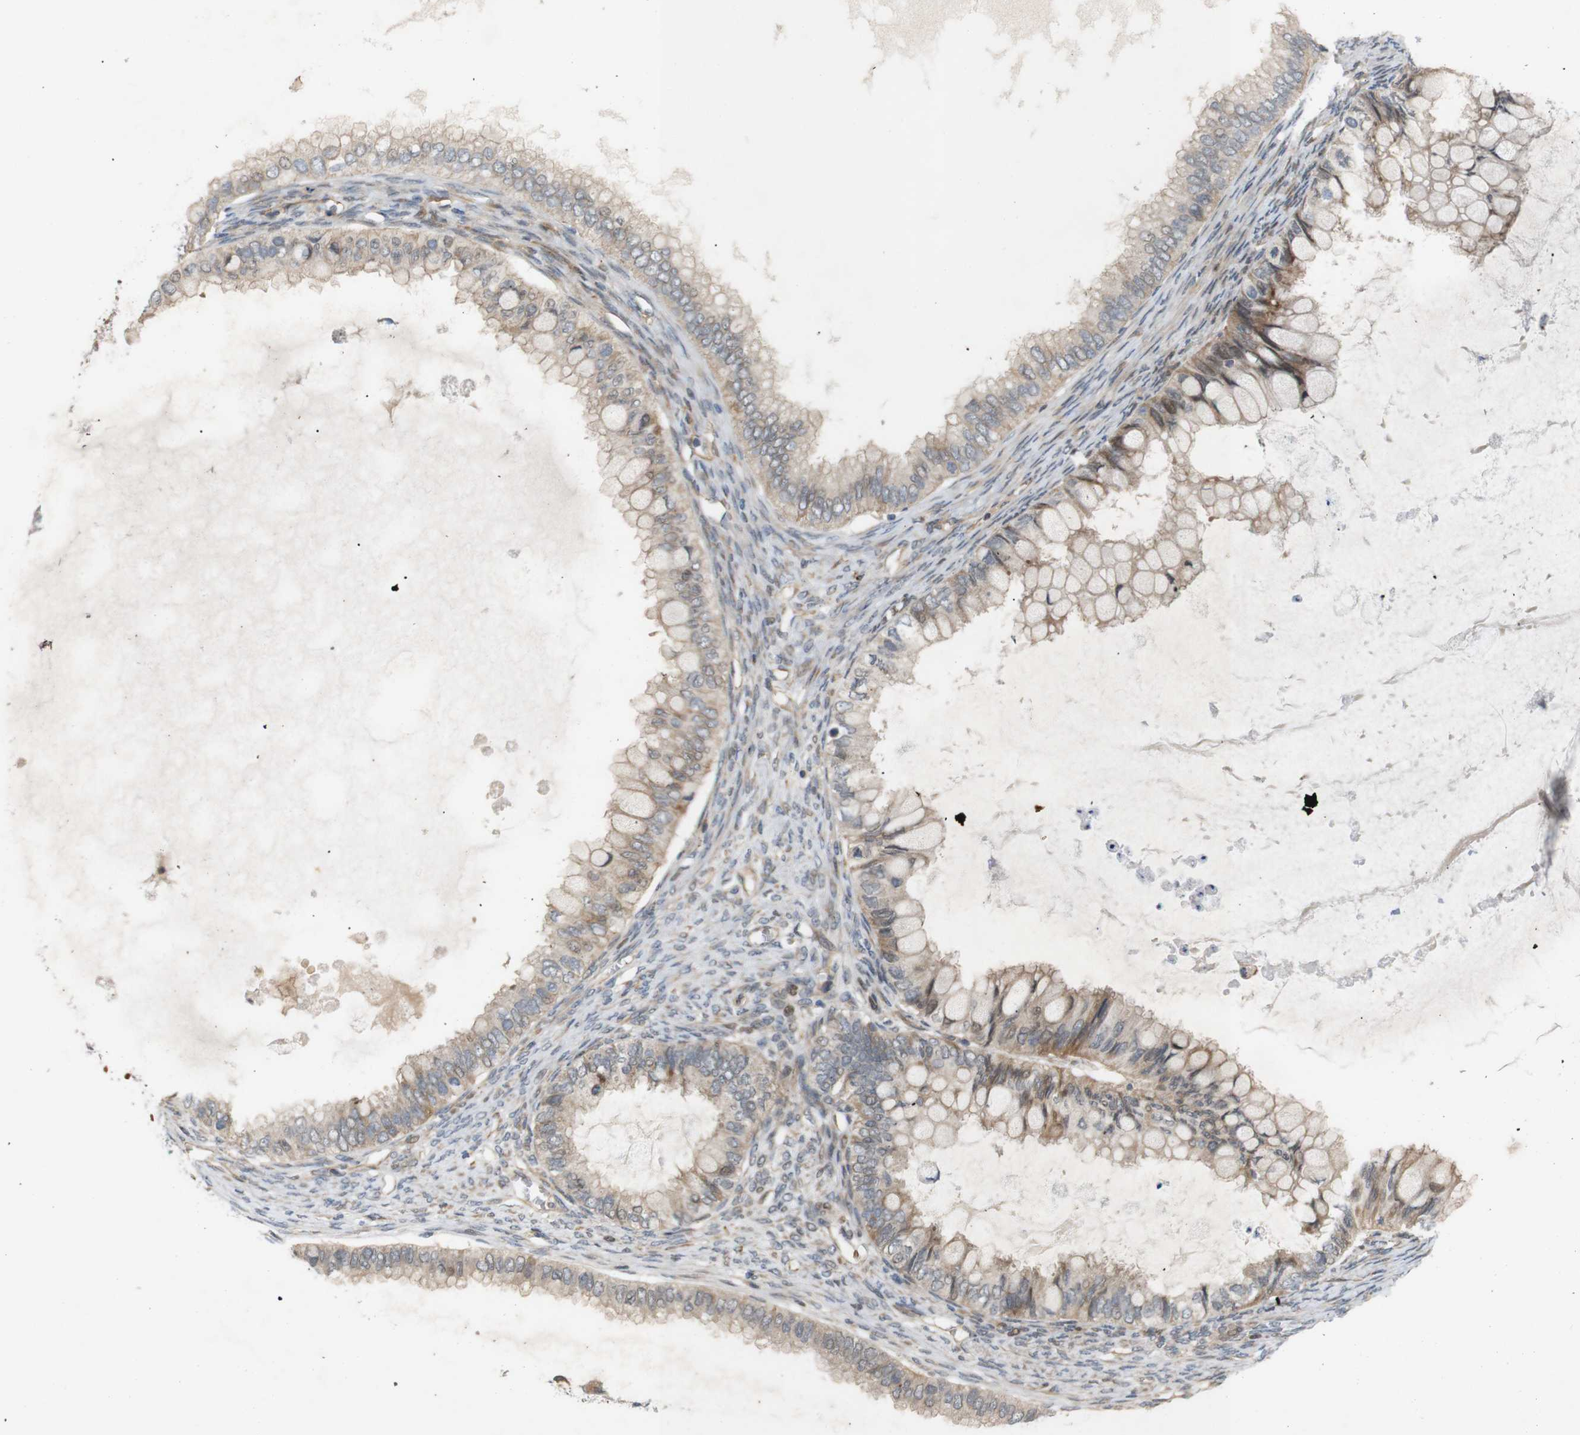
{"staining": {"intensity": "weak", "quantity": ">75%", "location": "nuclear"}, "tissue": "ovarian cancer", "cell_type": "Tumor cells", "image_type": "cancer", "snomed": [{"axis": "morphology", "description": "Cystadenocarcinoma, mucinous, NOS"}, {"axis": "topography", "description": "Ovary"}], "caption": "Immunohistochemical staining of human ovarian cancer (mucinous cystadenocarcinoma) displays low levels of weak nuclear protein positivity in approximately >75% of tumor cells.", "gene": "RPTOR", "patient": {"sex": "female", "age": 80}}